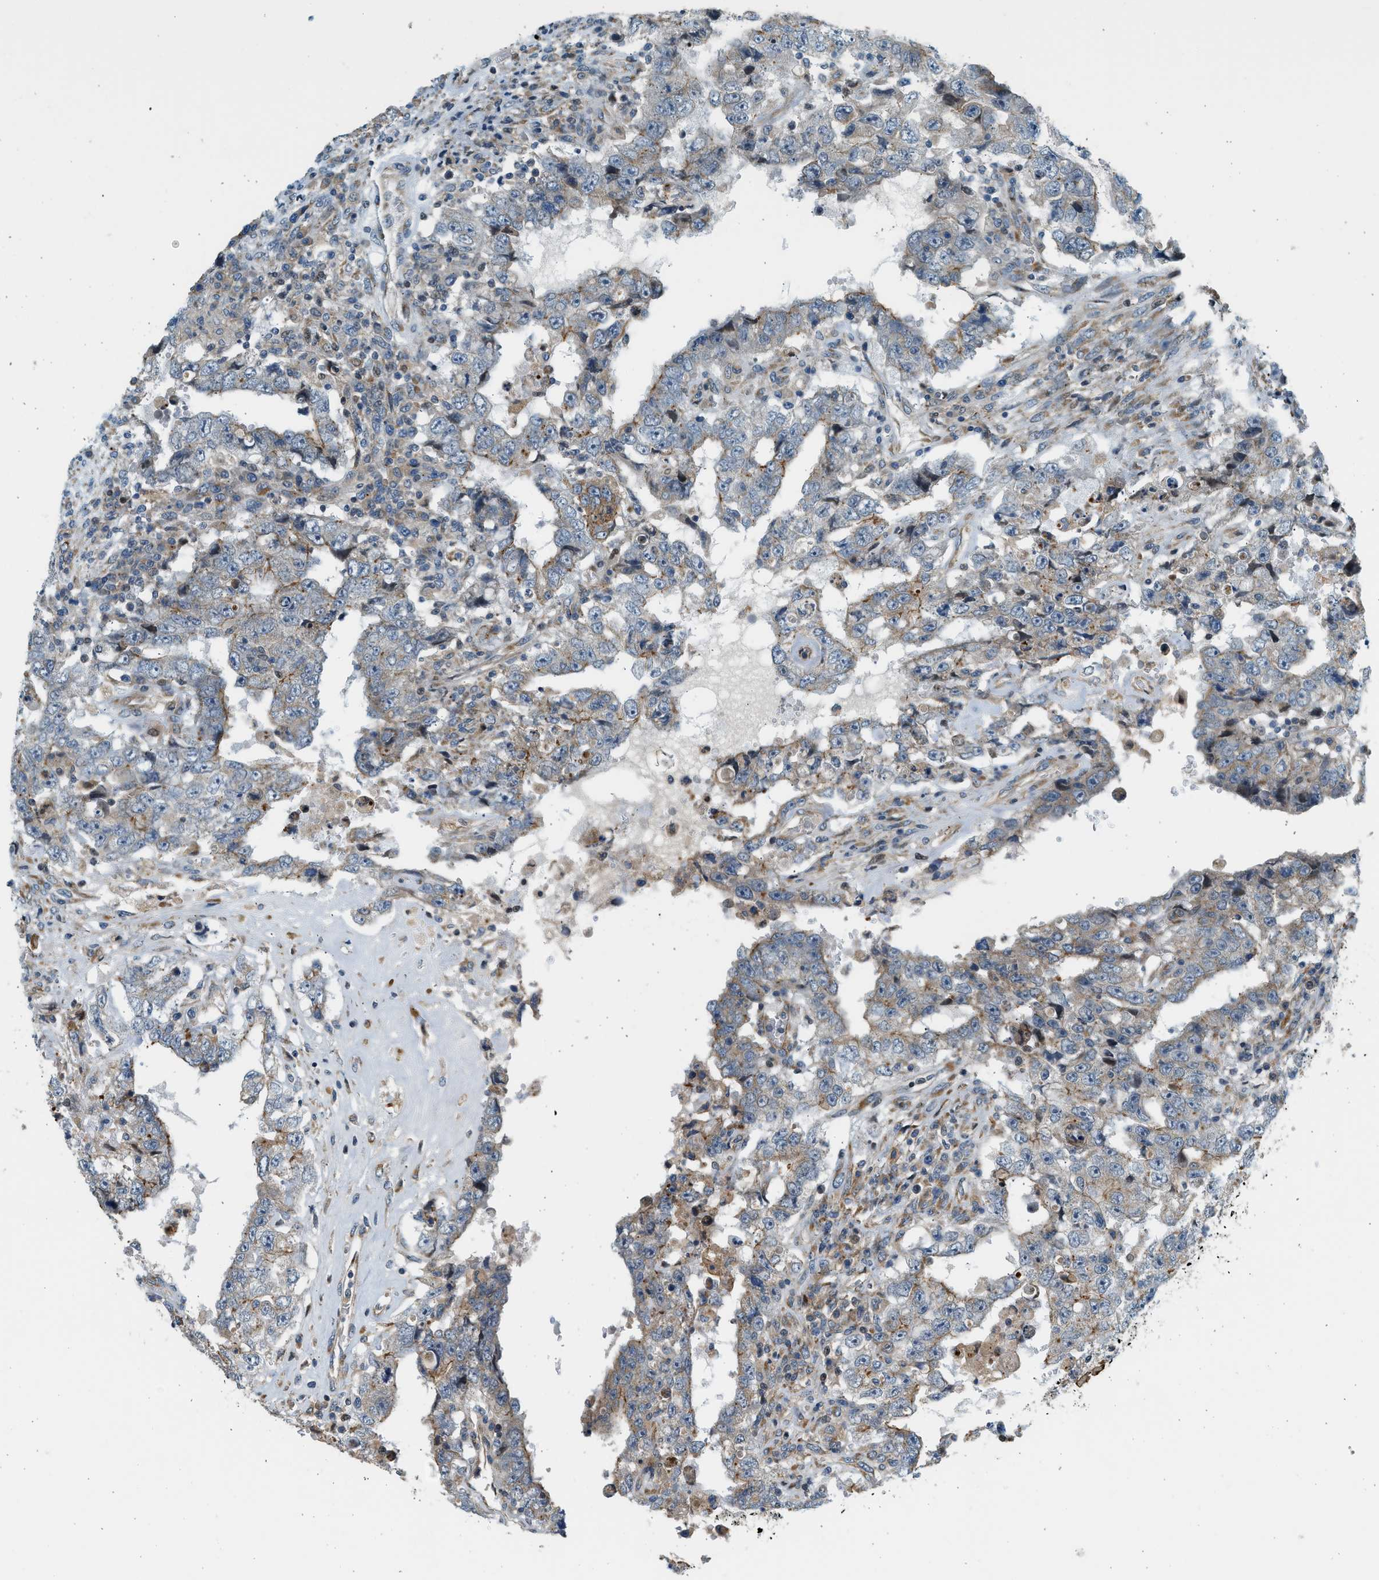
{"staining": {"intensity": "negative", "quantity": "none", "location": "none"}, "tissue": "testis cancer", "cell_type": "Tumor cells", "image_type": "cancer", "snomed": [{"axis": "morphology", "description": "Carcinoma, Embryonal, NOS"}, {"axis": "topography", "description": "Testis"}], "caption": "A histopathology image of testis embryonal carcinoma stained for a protein demonstrates no brown staining in tumor cells.", "gene": "NRSN2", "patient": {"sex": "male", "age": 26}}